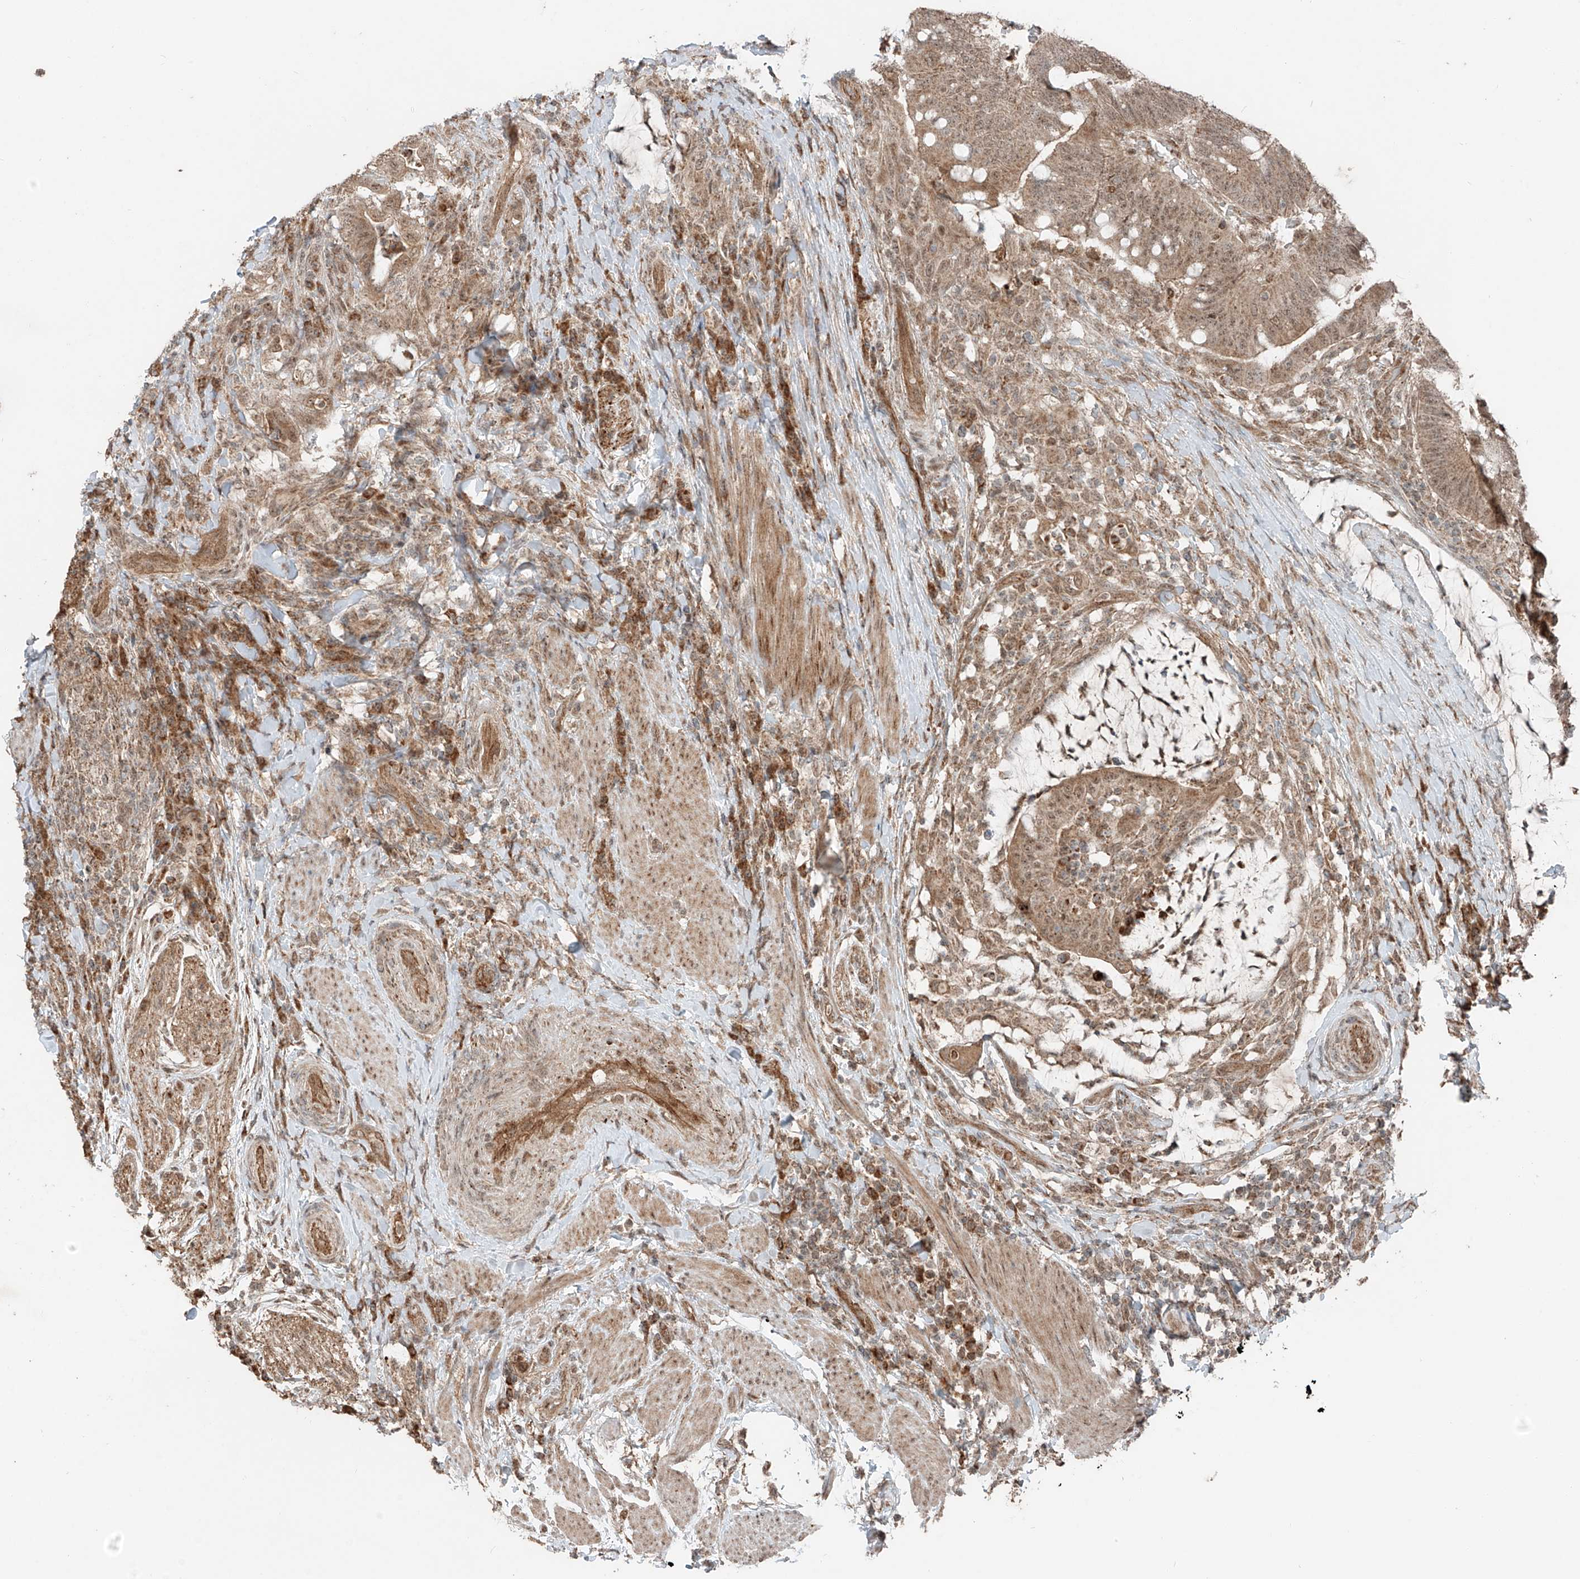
{"staining": {"intensity": "moderate", "quantity": ">75%", "location": "cytoplasmic/membranous,nuclear"}, "tissue": "colorectal cancer", "cell_type": "Tumor cells", "image_type": "cancer", "snomed": [{"axis": "morphology", "description": "Adenocarcinoma, NOS"}, {"axis": "topography", "description": "Colon"}], "caption": "Protein expression analysis of colorectal cancer displays moderate cytoplasmic/membranous and nuclear expression in about >75% of tumor cells.", "gene": "ZNF620", "patient": {"sex": "female", "age": 66}}